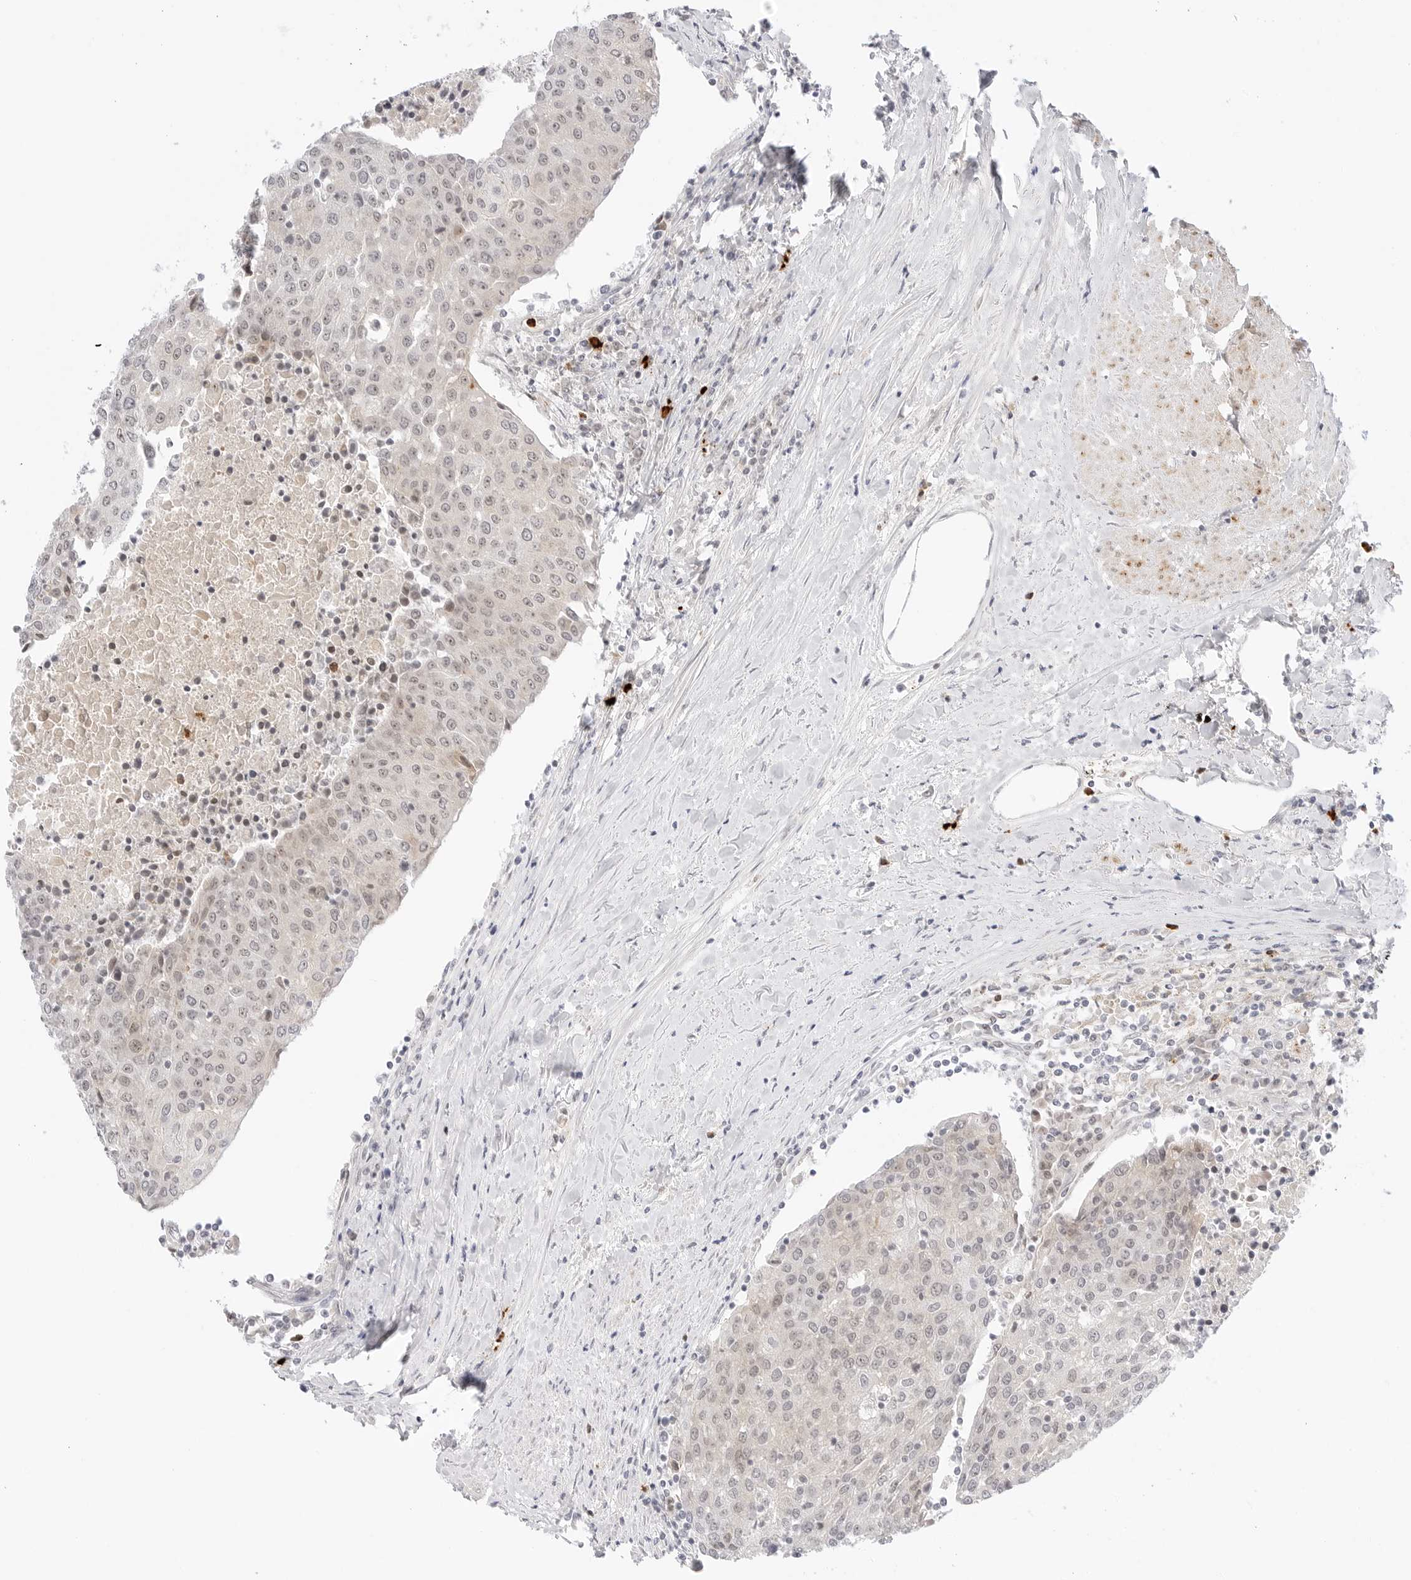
{"staining": {"intensity": "weak", "quantity": "<25%", "location": "cytoplasmic/membranous"}, "tissue": "urothelial cancer", "cell_type": "Tumor cells", "image_type": "cancer", "snomed": [{"axis": "morphology", "description": "Urothelial carcinoma, High grade"}, {"axis": "topography", "description": "Urinary bladder"}], "caption": "IHC micrograph of neoplastic tissue: human urothelial carcinoma (high-grade) stained with DAB shows no significant protein expression in tumor cells.", "gene": "HIPK3", "patient": {"sex": "female", "age": 85}}